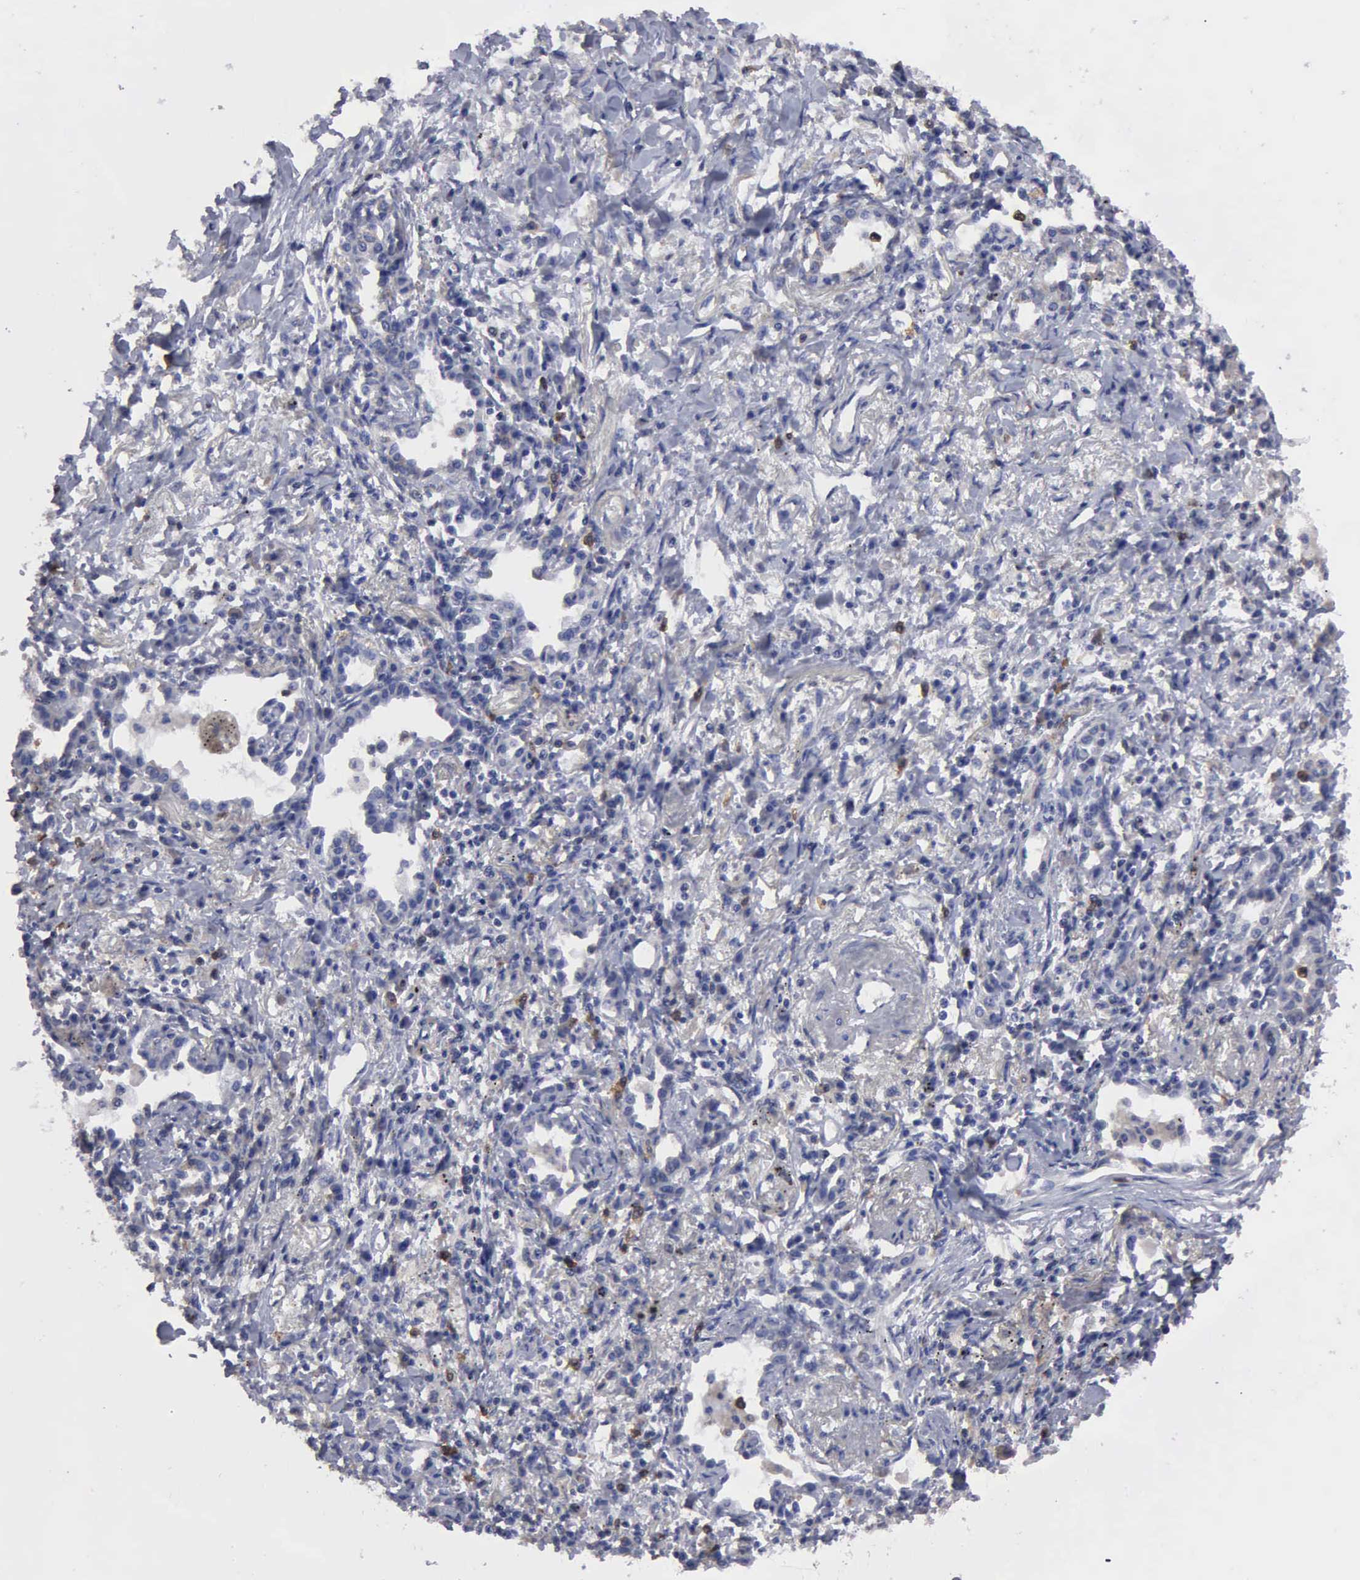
{"staining": {"intensity": "negative", "quantity": "none", "location": "none"}, "tissue": "lung cancer", "cell_type": "Tumor cells", "image_type": "cancer", "snomed": [{"axis": "morphology", "description": "Adenocarcinoma, NOS"}, {"axis": "topography", "description": "Lung"}], "caption": "Tumor cells show no significant positivity in lung adenocarcinoma. (DAB (3,3'-diaminobenzidine) immunohistochemistry, high magnification).", "gene": "G6PD", "patient": {"sex": "male", "age": 60}}